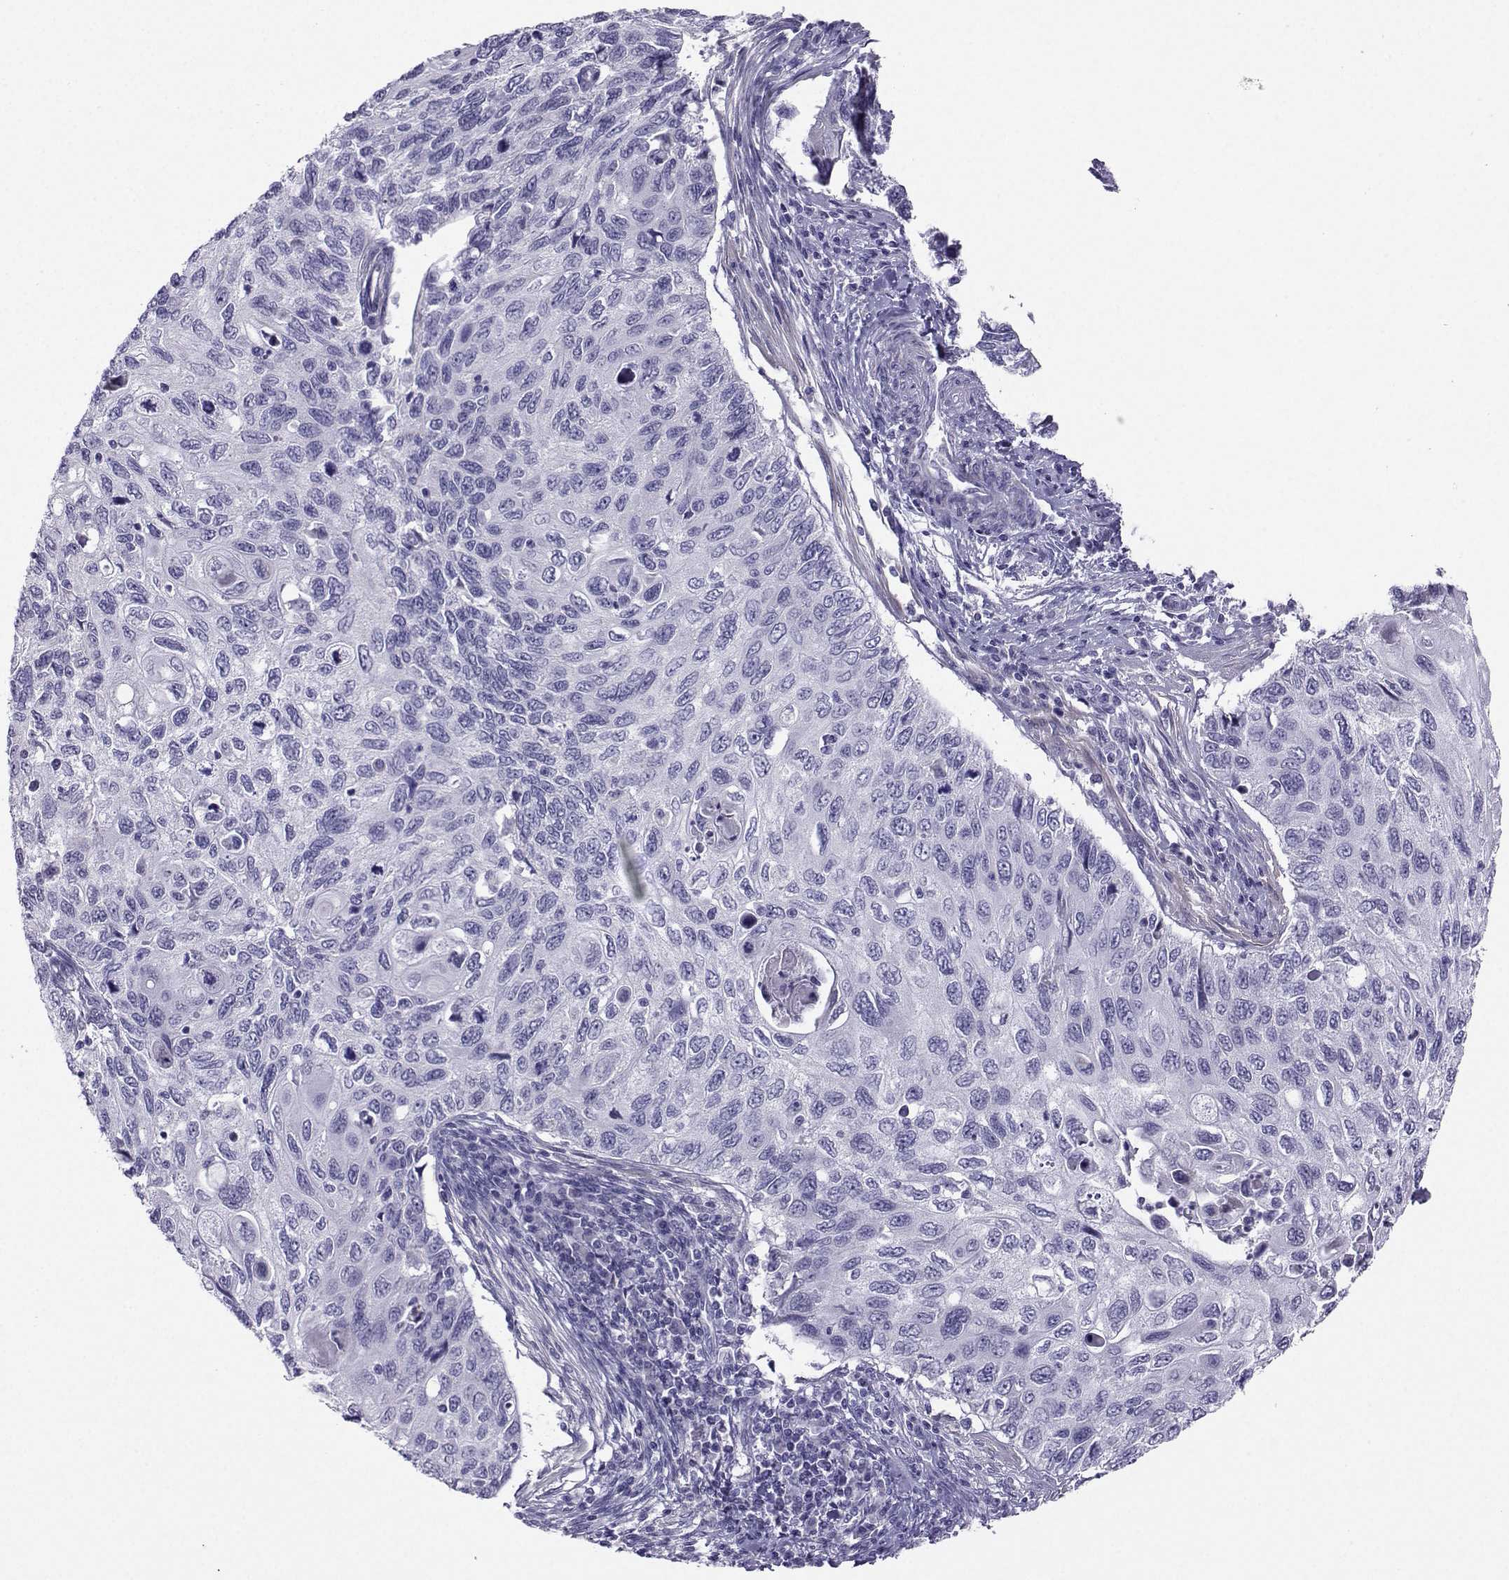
{"staining": {"intensity": "negative", "quantity": "none", "location": "none"}, "tissue": "cervical cancer", "cell_type": "Tumor cells", "image_type": "cancer", "snomed": [{"axis": "morphology", "description": "Squamous cell carcinoma, NOS"}, {"axis": "topography", "description": "Cervix"}], "caption": "Immunohistochemical staining of cervical cancer demonstrates no significant positivity in tumor cells.", "gene": "FBXO24", "patient": {"sex": "female", "age": 70}}